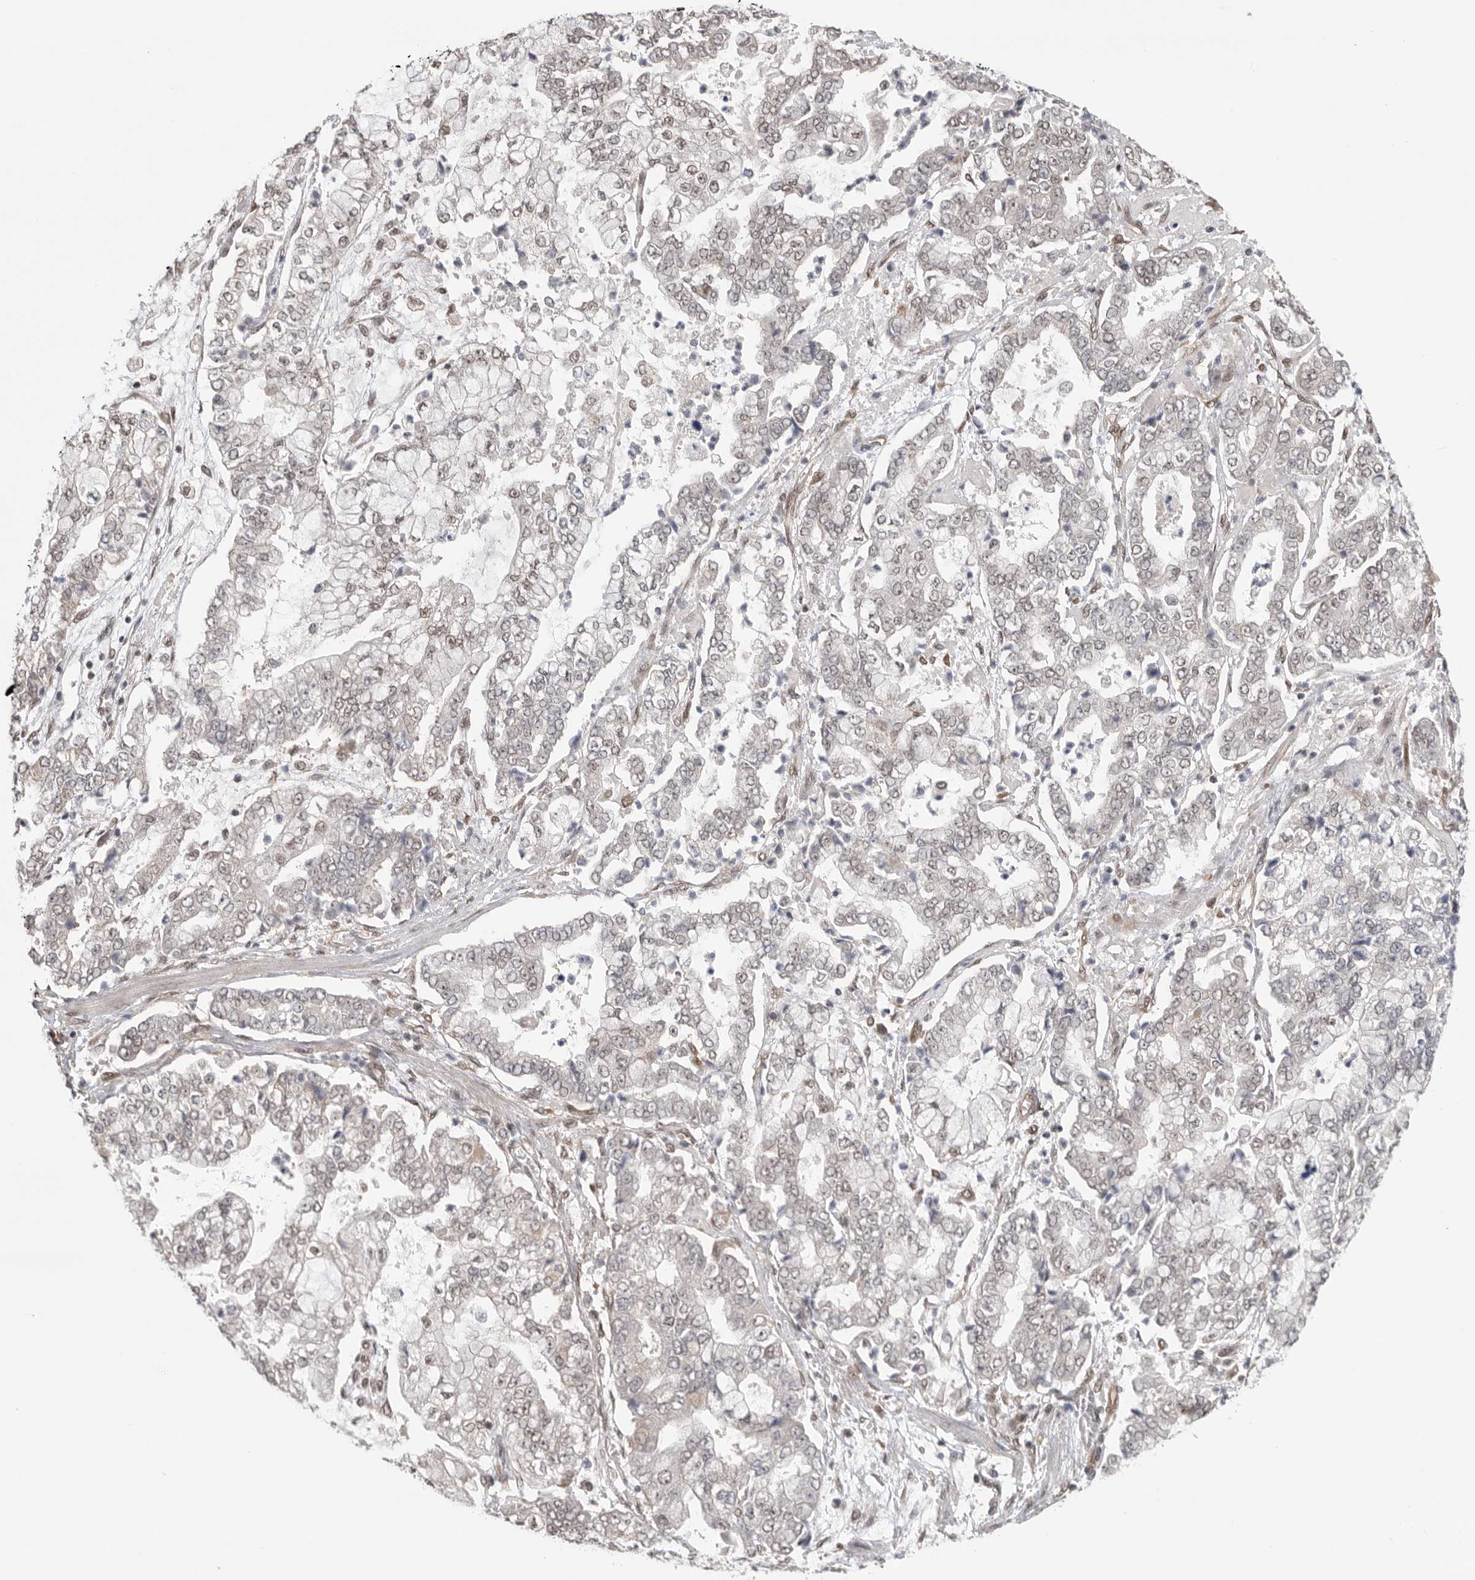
{"staining": {"intensity": "weak", "quantity": "<25%", "location": "cytoplasmic/membranous,nuclear"}, "tissue": "stomach cancer", "cell_type": "Tumor cells", "image_type": "cancer", "snomed": [{"axis": "morphology", "description": "Adenocarcinoma, NOS"}, {"axis": "topography", "description": "Stomach"}], "caption": "IHC image of human stomach cancer stained for a protein (brown), which reveals no positivity in tumor cells. (DAB (3,3'-diaminobenzidine) IHC, high magnification).", "gene": "VPS50", "patient": {"sex": "male", "age": 76}}